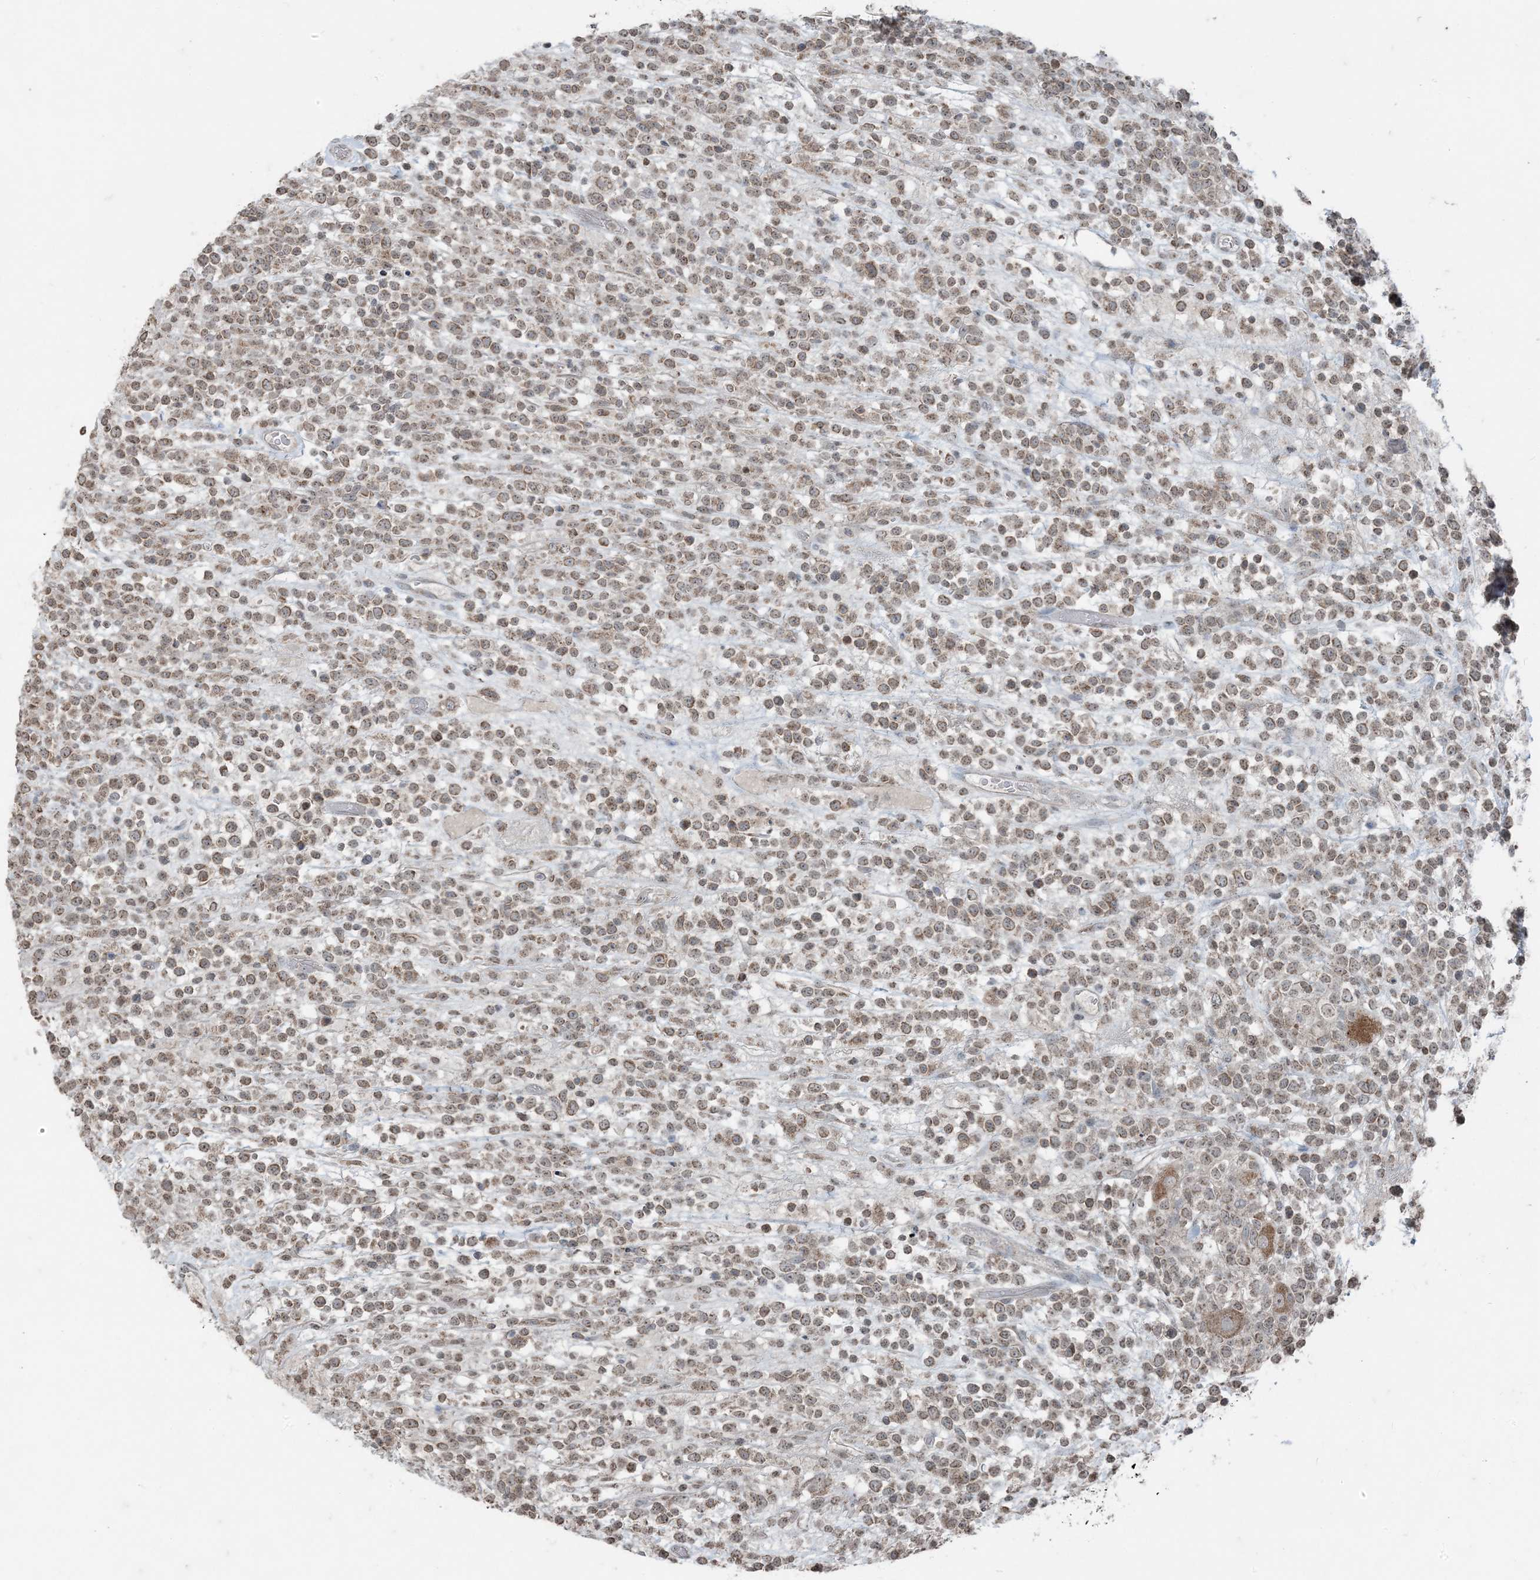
{"staining": {"intensity": "moderate", "quantity": ">75%", "location": "cytoplasmic/membranous"}, "tissue": "lymphoma", "cell_type": "Tumor cells", "image_type": "cancer", "snomed": [{"axis": "morphology", "description": "Malignant lymphoma, non-Hodgkin's type, High grade"}, {"axis": "topography", "description": "Colon"}], "caption": "DAB (3,3'-diaminobenzidine) immunohistochemical staining of human malignant lymphoma, non-Hodgkin's type (high-grade) displays moderate cytoplasmic/membranous protein expression in approximately >75% of tumor cells. Using DAB (brown) and hematoxylin (blue) stains, captured at high magnification using brightfield microscopy.", "gene": "GNL1", "patient": {"sex": "female", "age": 53}}